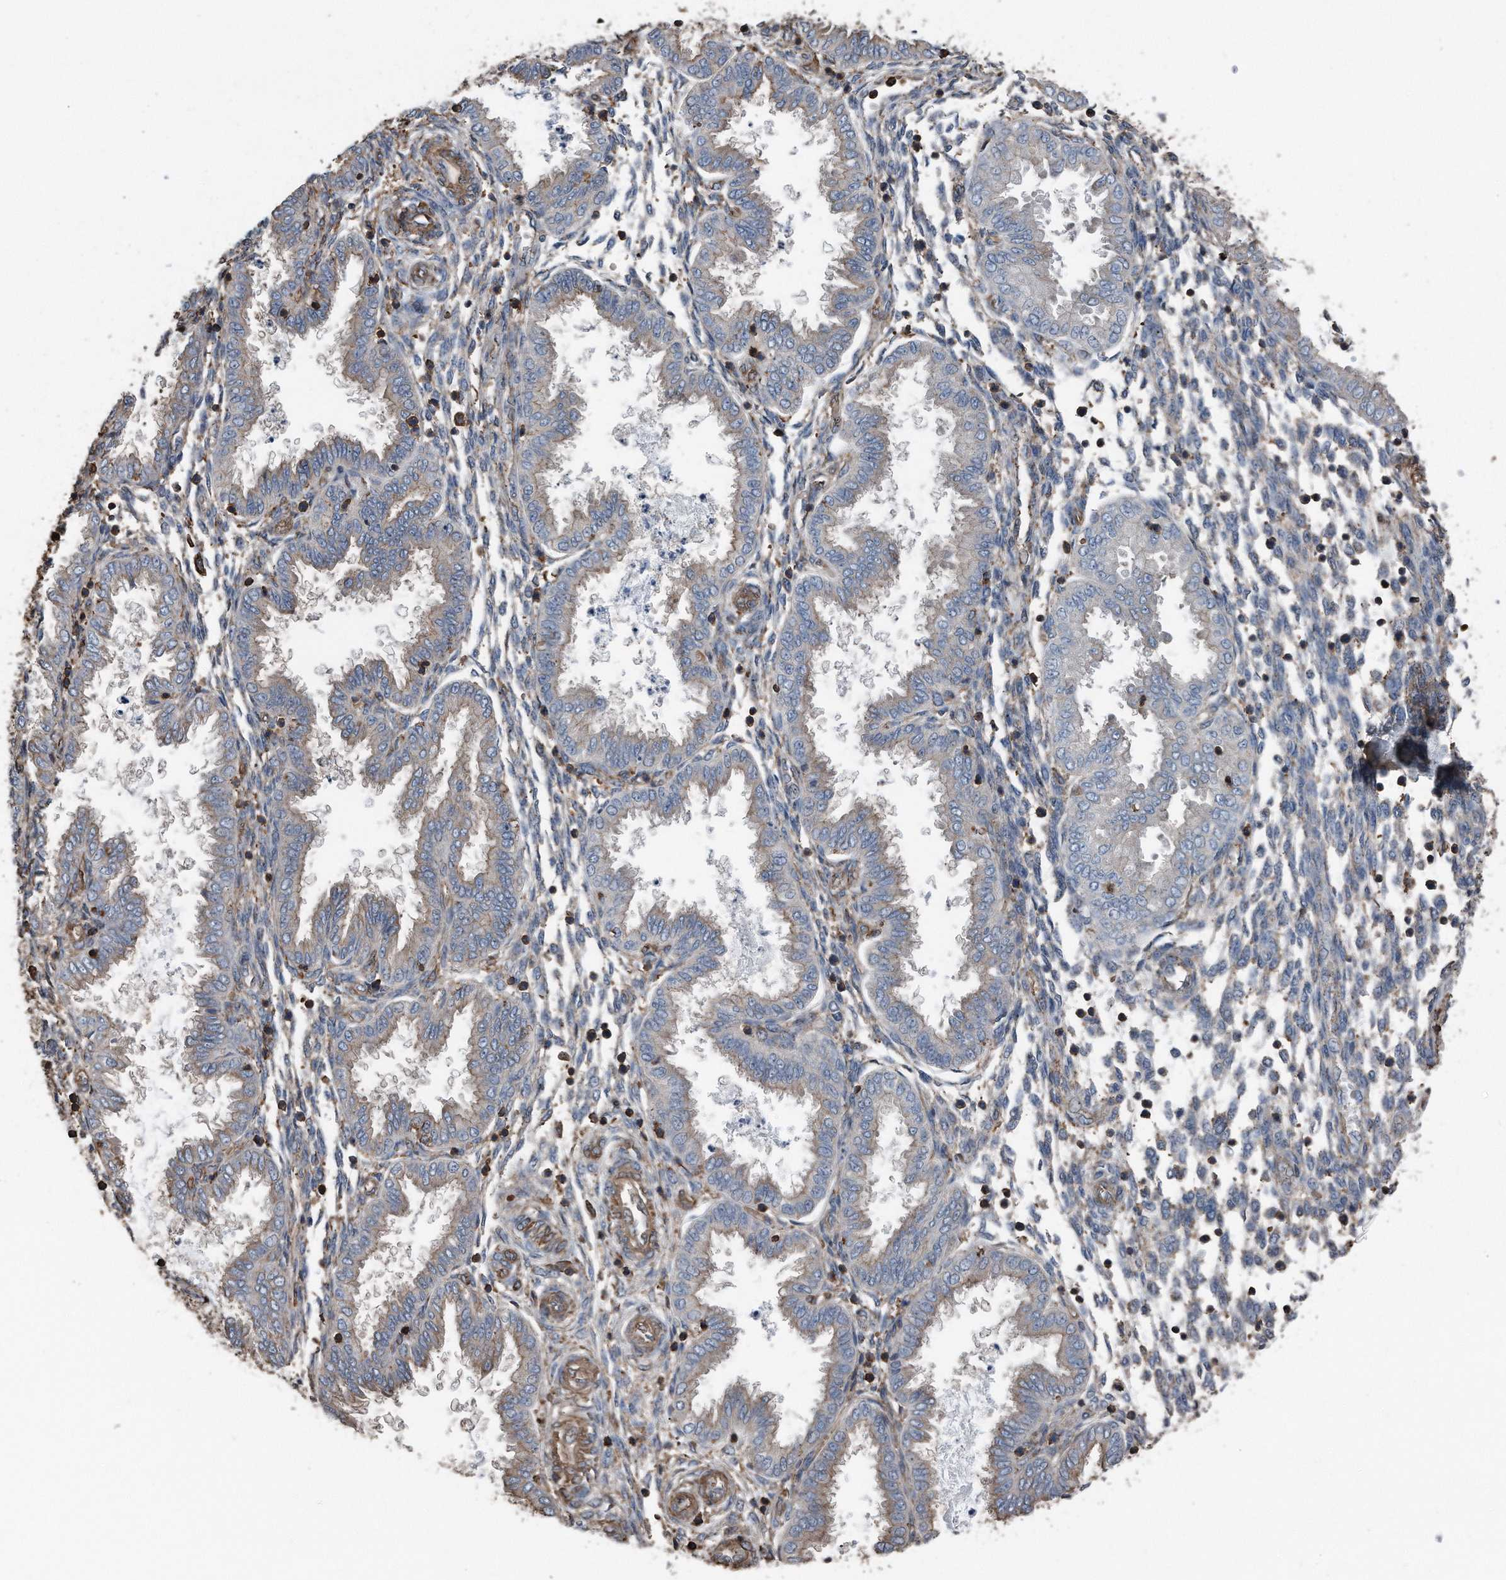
{"staining": {"intensity": "negative", "quantity": "none", "location": "none"}, "tissue": "endometrium", "cell_type": "Cells in endometrial stroma", "image_type": "normal", "snomed": [{"axis": "morphology", "description": "Normal tissue, NOS"}, {"axis": "topography", "description": "Endometrium"}], "caption": "An immunohistochemistry photomicrograph of unremarkable endometrium is shown. There is no staining in cells in endometrial stroma of endometrium. The staining was performed using DAB (3,3'-diaminobenzidine) to visualize the protein expression in brown, while the nuclei were stained in blue with hematoxylin (Magnification: 20x).", "gene": "RSPO3", "patient": {"sex": "female", "age": 33}}